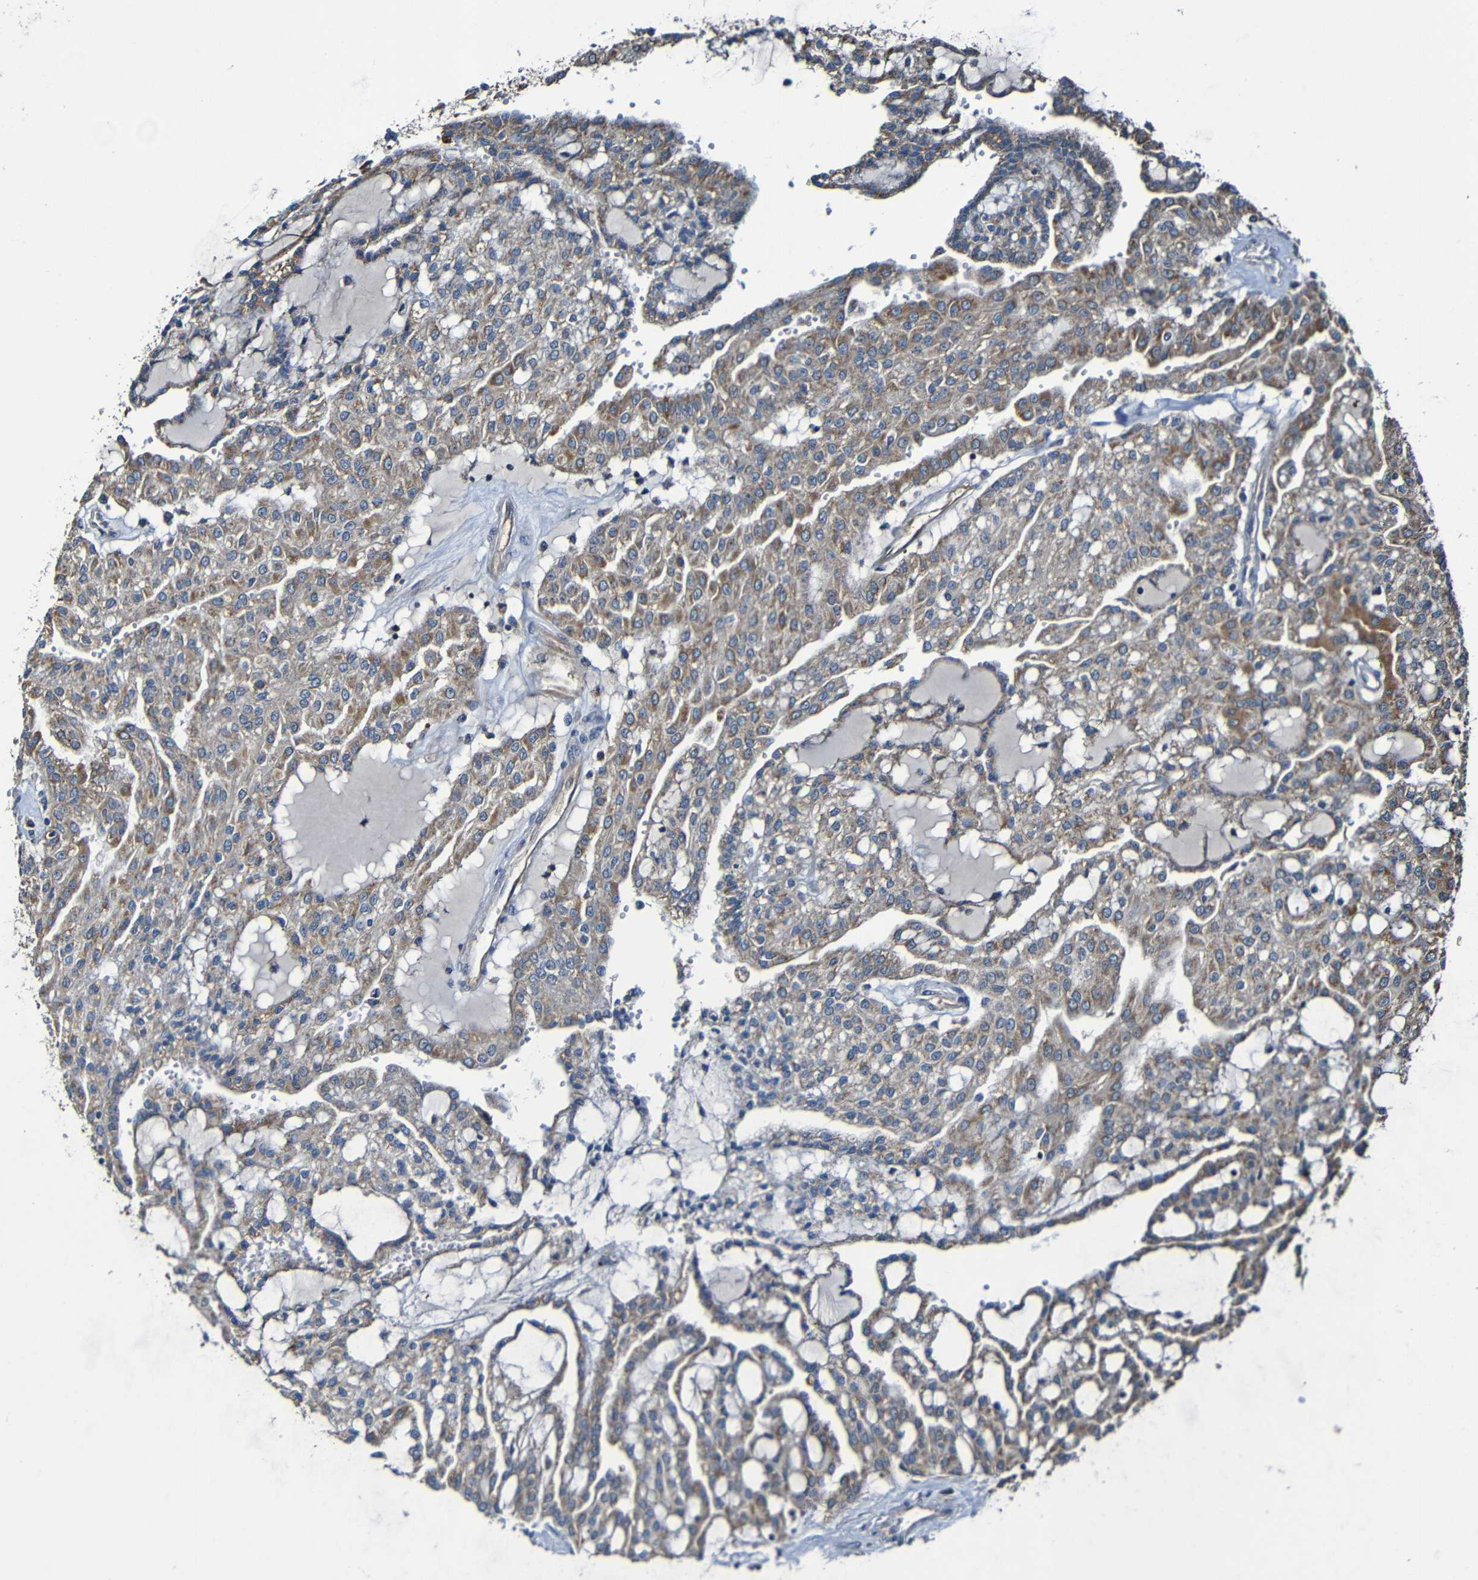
{"staining": {"intensity": "moderate", "quantity": "25%-75%", "location": "cytoplasmic/membranous"}, "tissue": "renal cancer", "cell_type": "Tumor cells", "image_type": "cancer", "snomed": [{"axis": "morphology", "description": "Adenocarcinoma, NOS"}, {"axis": "topography", "description": "Kidney"}], "caption": "Renal cancer (adenocarcinoma) stained with a protein marker demonstrates moderate staining in tumor cells.", "gene": "ADAM15", "patient": {"sex": "male", "age": 63}}